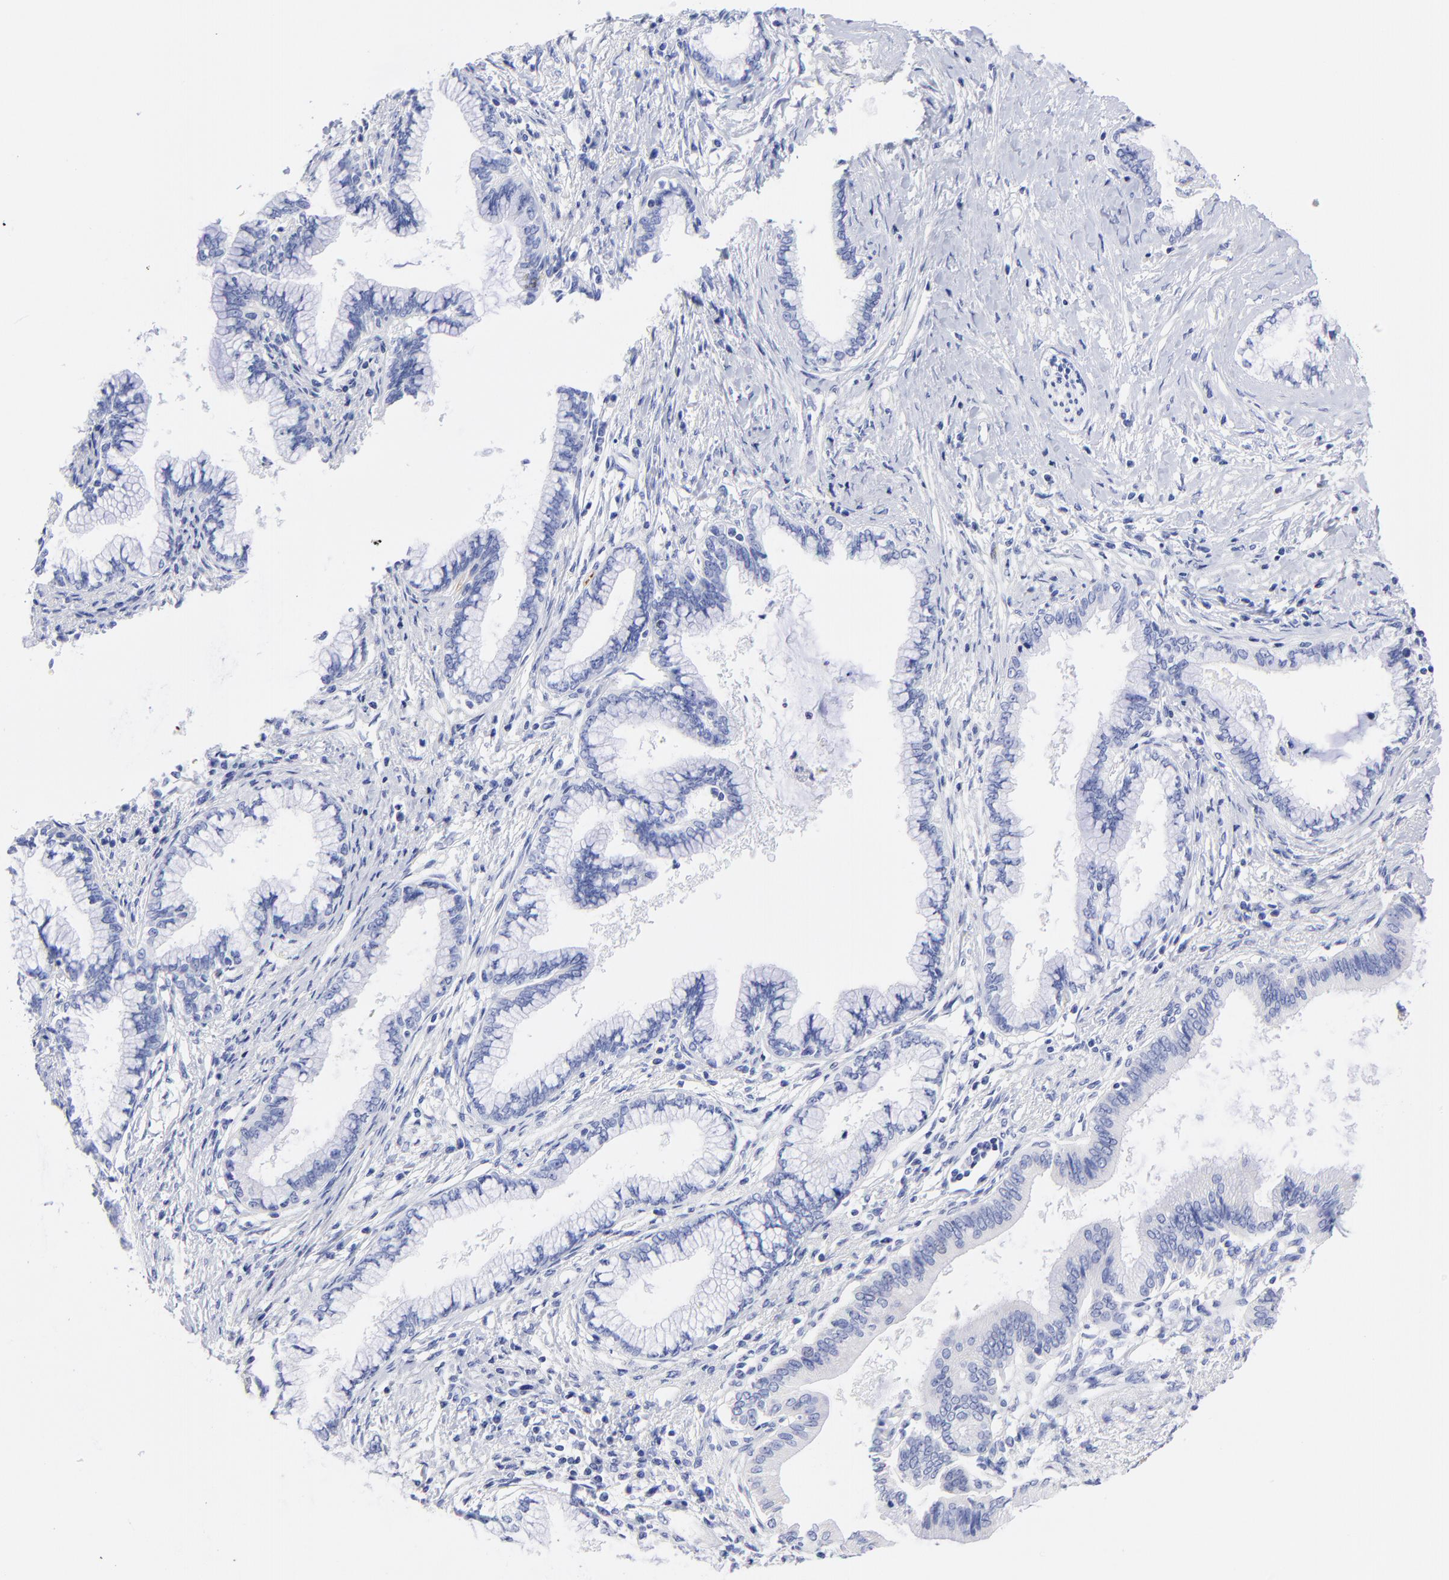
{"staining": {"intensity": "negative", "quantity": "none", "location": "none"}, "tissue": "pancreatic cancer", "cell_type": "Tumor cells", "image_type": "cancer", "snomed": [{"axis": "morphology", "description": "Adenocarcinoma, NOS"}, {"axis": "topography", "description": "Pancreas"}], "caption": "DAB (3,3'-diaminobenzidine) immunohistochemical staining of pancreatic adenocarcinoma reveals no significant positivity in tumor cells.", "gene": "C1QTNF6", "patient": {"sex": "female", "age": 64}}